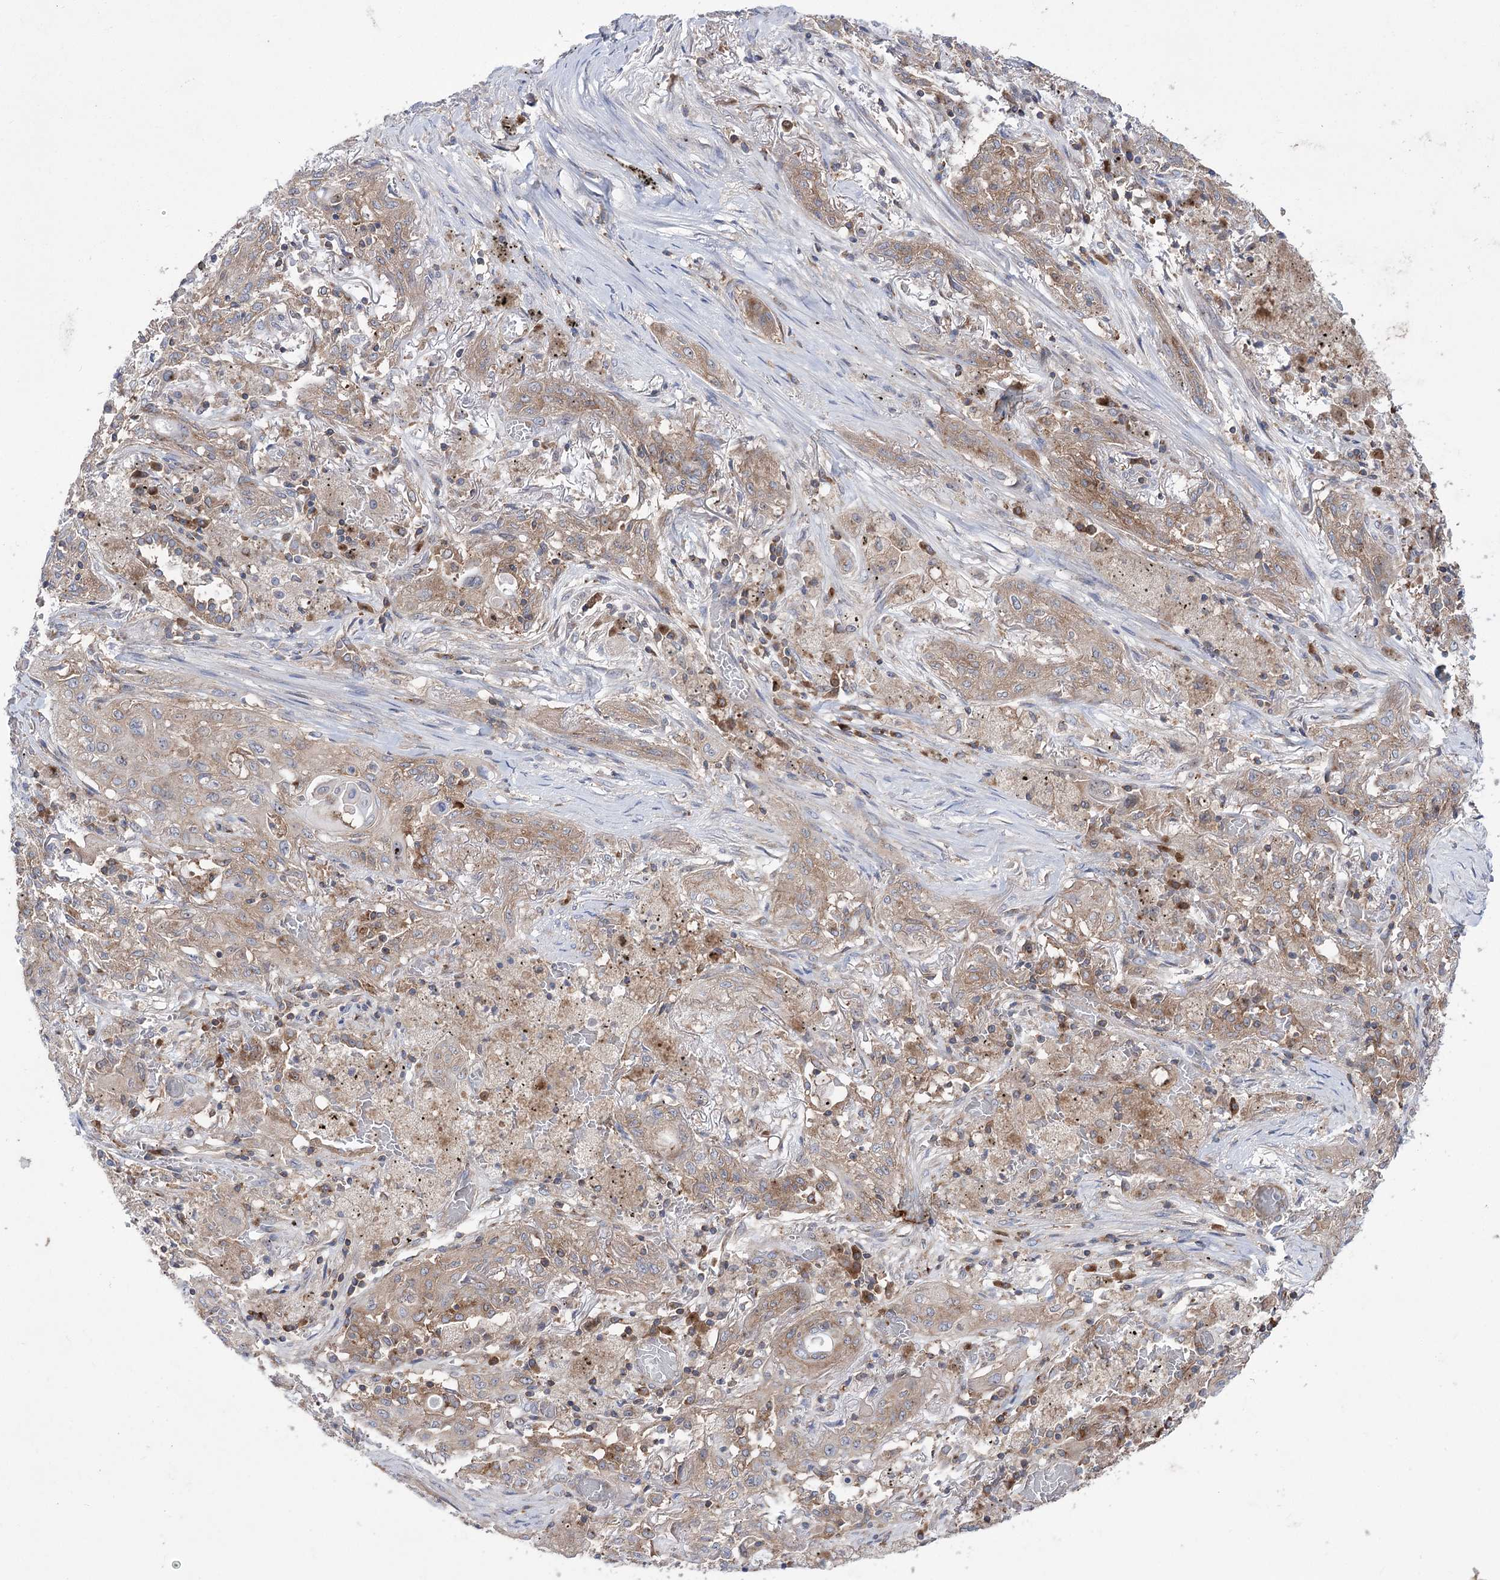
{"staining": {"intensity": "weak", "quantity": ">75%", "location": "cytoplasmic/membranous"}, "tissue": "lung cancer", "cell_type": "Tumor cells", "image_type": "cancer", "snomed": [{"axis": "morphology", "description": "Squamous cell carcinoma, NOS"}, {"axis": "topography", "description": "Lung"}], "caption": "Squamous cell carcinoma (lung) was stained to show a protein in brown. There is low levels of weak cytoplasmic/membranous expression in approximately >75% of tumor cells.", "gene": "ZNF622", "patient": {"sex": "female", "age": 47}}